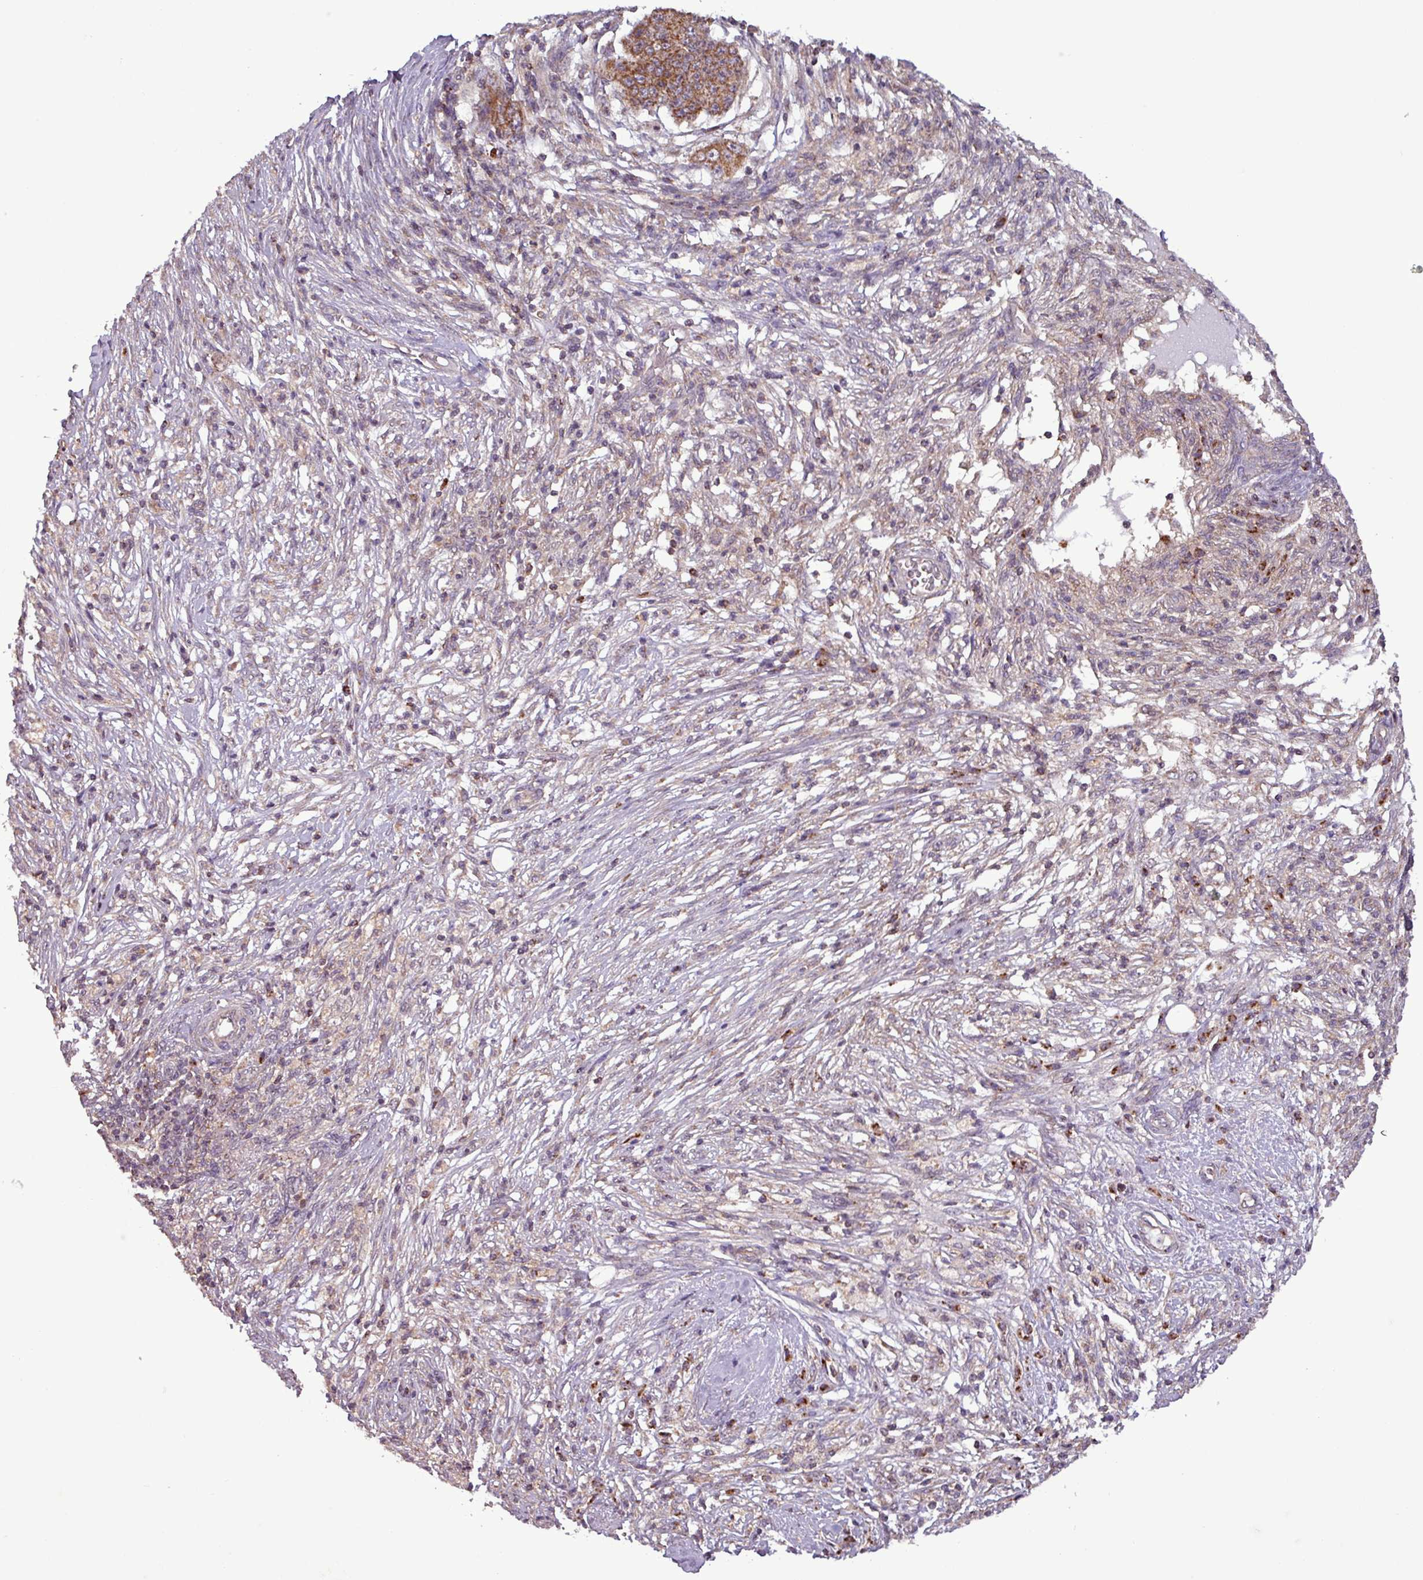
{"staining": {"intensity": "strong", "quantity": ">75%", "location": "cytoplasmic/membranous"}, "tissue": "ovarian cancer", "cell_type": "Tumor cells", "image_type": "cancer", "snomed": [{"axis": "morphology", "description": "Carcinoma, endometroid"}, {"axis": "topography", "description": "Ovary"}], "caption": "Immunohistochemistry (IHC) photomicrograph of neoplastic tissue: human ovarian cancer stained using immunohistochemistry demonstrates high levels of strong protein expression localized specifically in the cytoplasmic/membranous of tumor cells, appearing as a cytoplasmic/membranous brown color.", "gene": "MCTP2", "patient": {"sex": "female", "age": 42}}